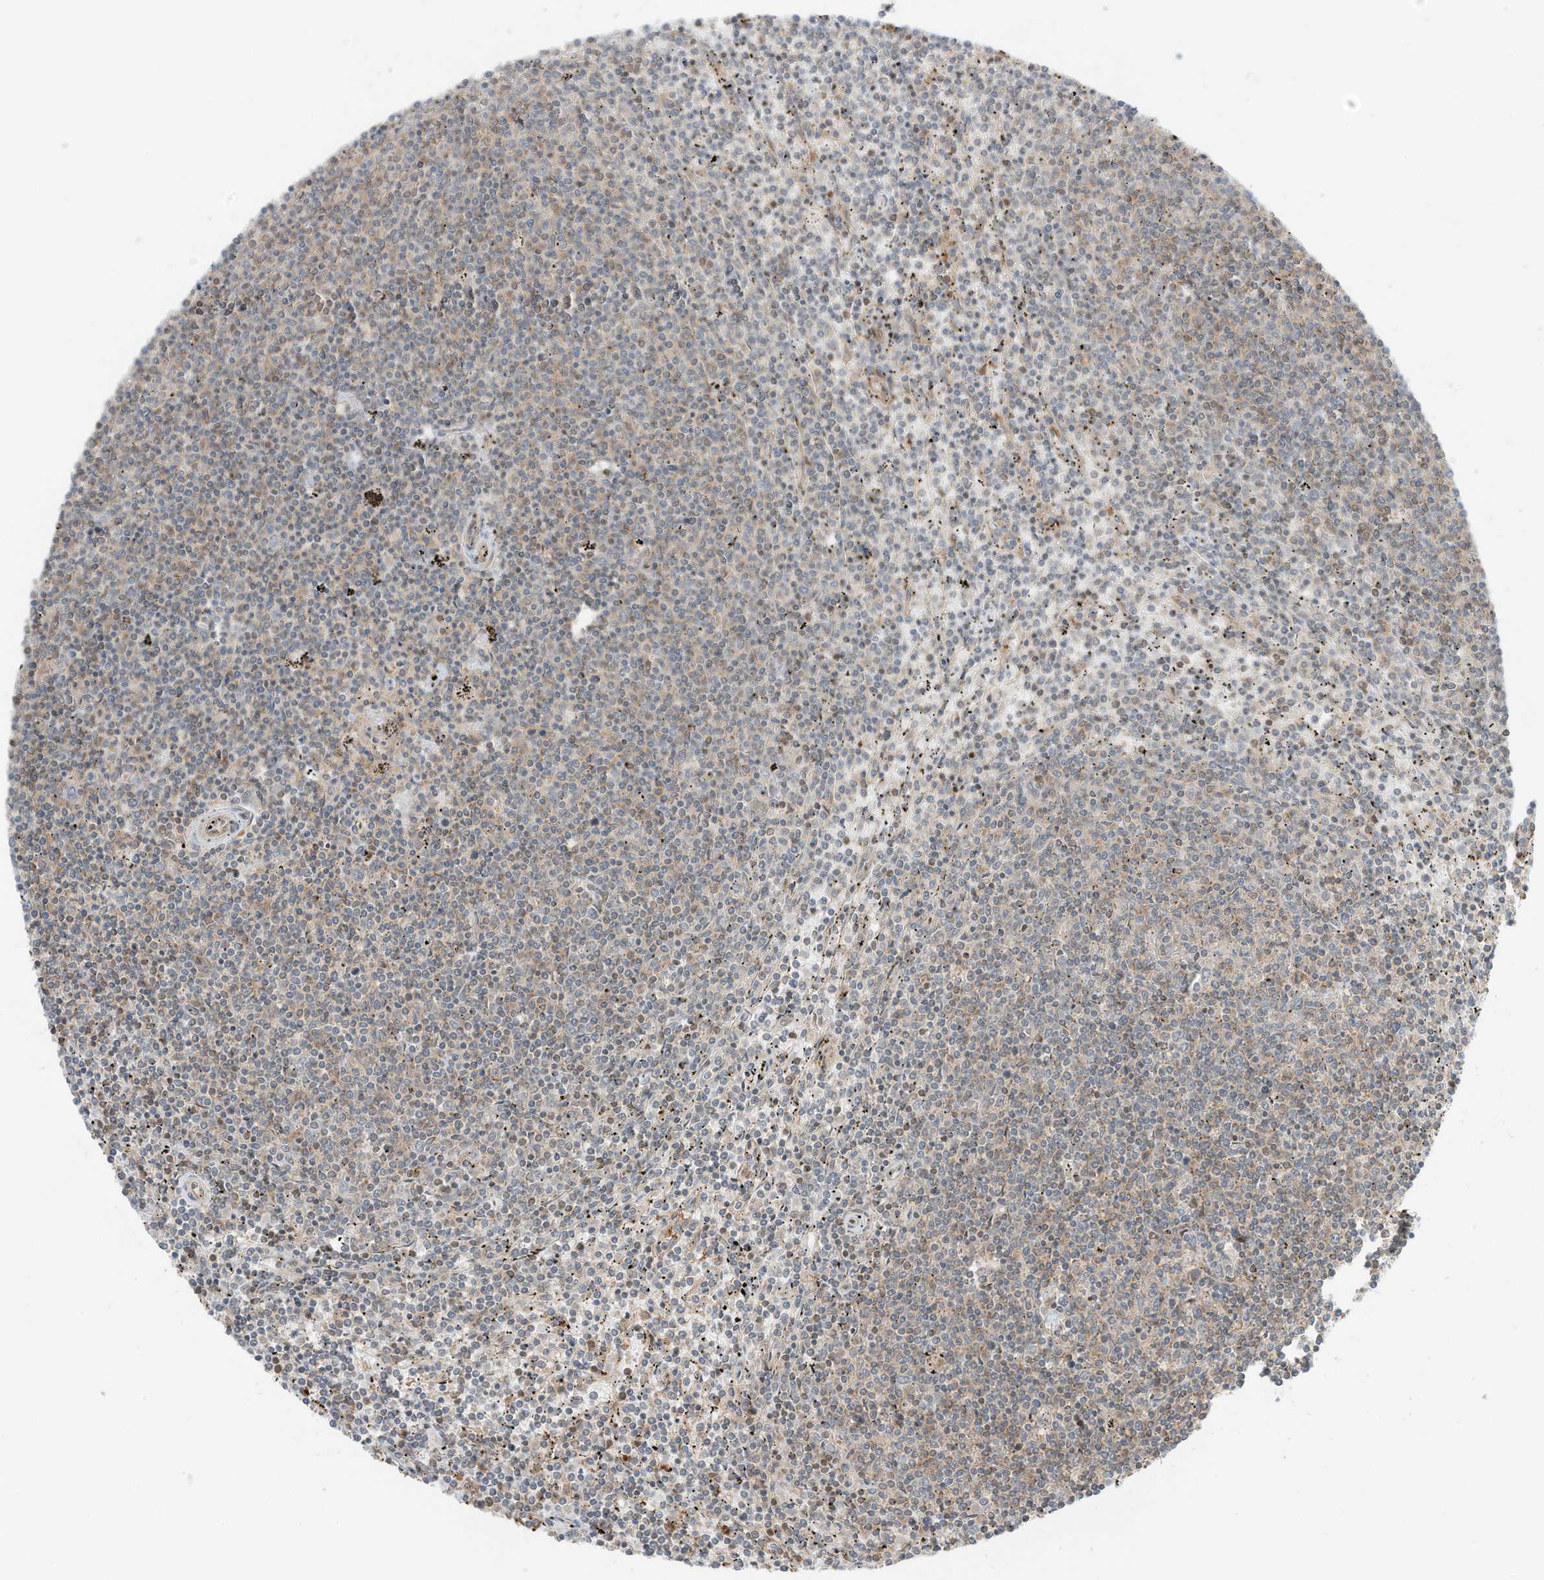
{"staining": {"intensity": "negative", "quantity": "none", "location": "none"}, "tissue": "lymphoma", "cell_type": "Tumor cells", "image_type": "cancer", "snomed": [{"axis": "morphology", "description": "Malignant lymphoma, non-Hodgkin's type, Low grade"}, {"axis": "topography", "description": "Spleen"}], "caption": "Lymphoma was stained to show a protein in brown. There is no significant staining in tumor cells.", "gene": "SLC25A12", "patient": {"sex": "female", "age": 50}}